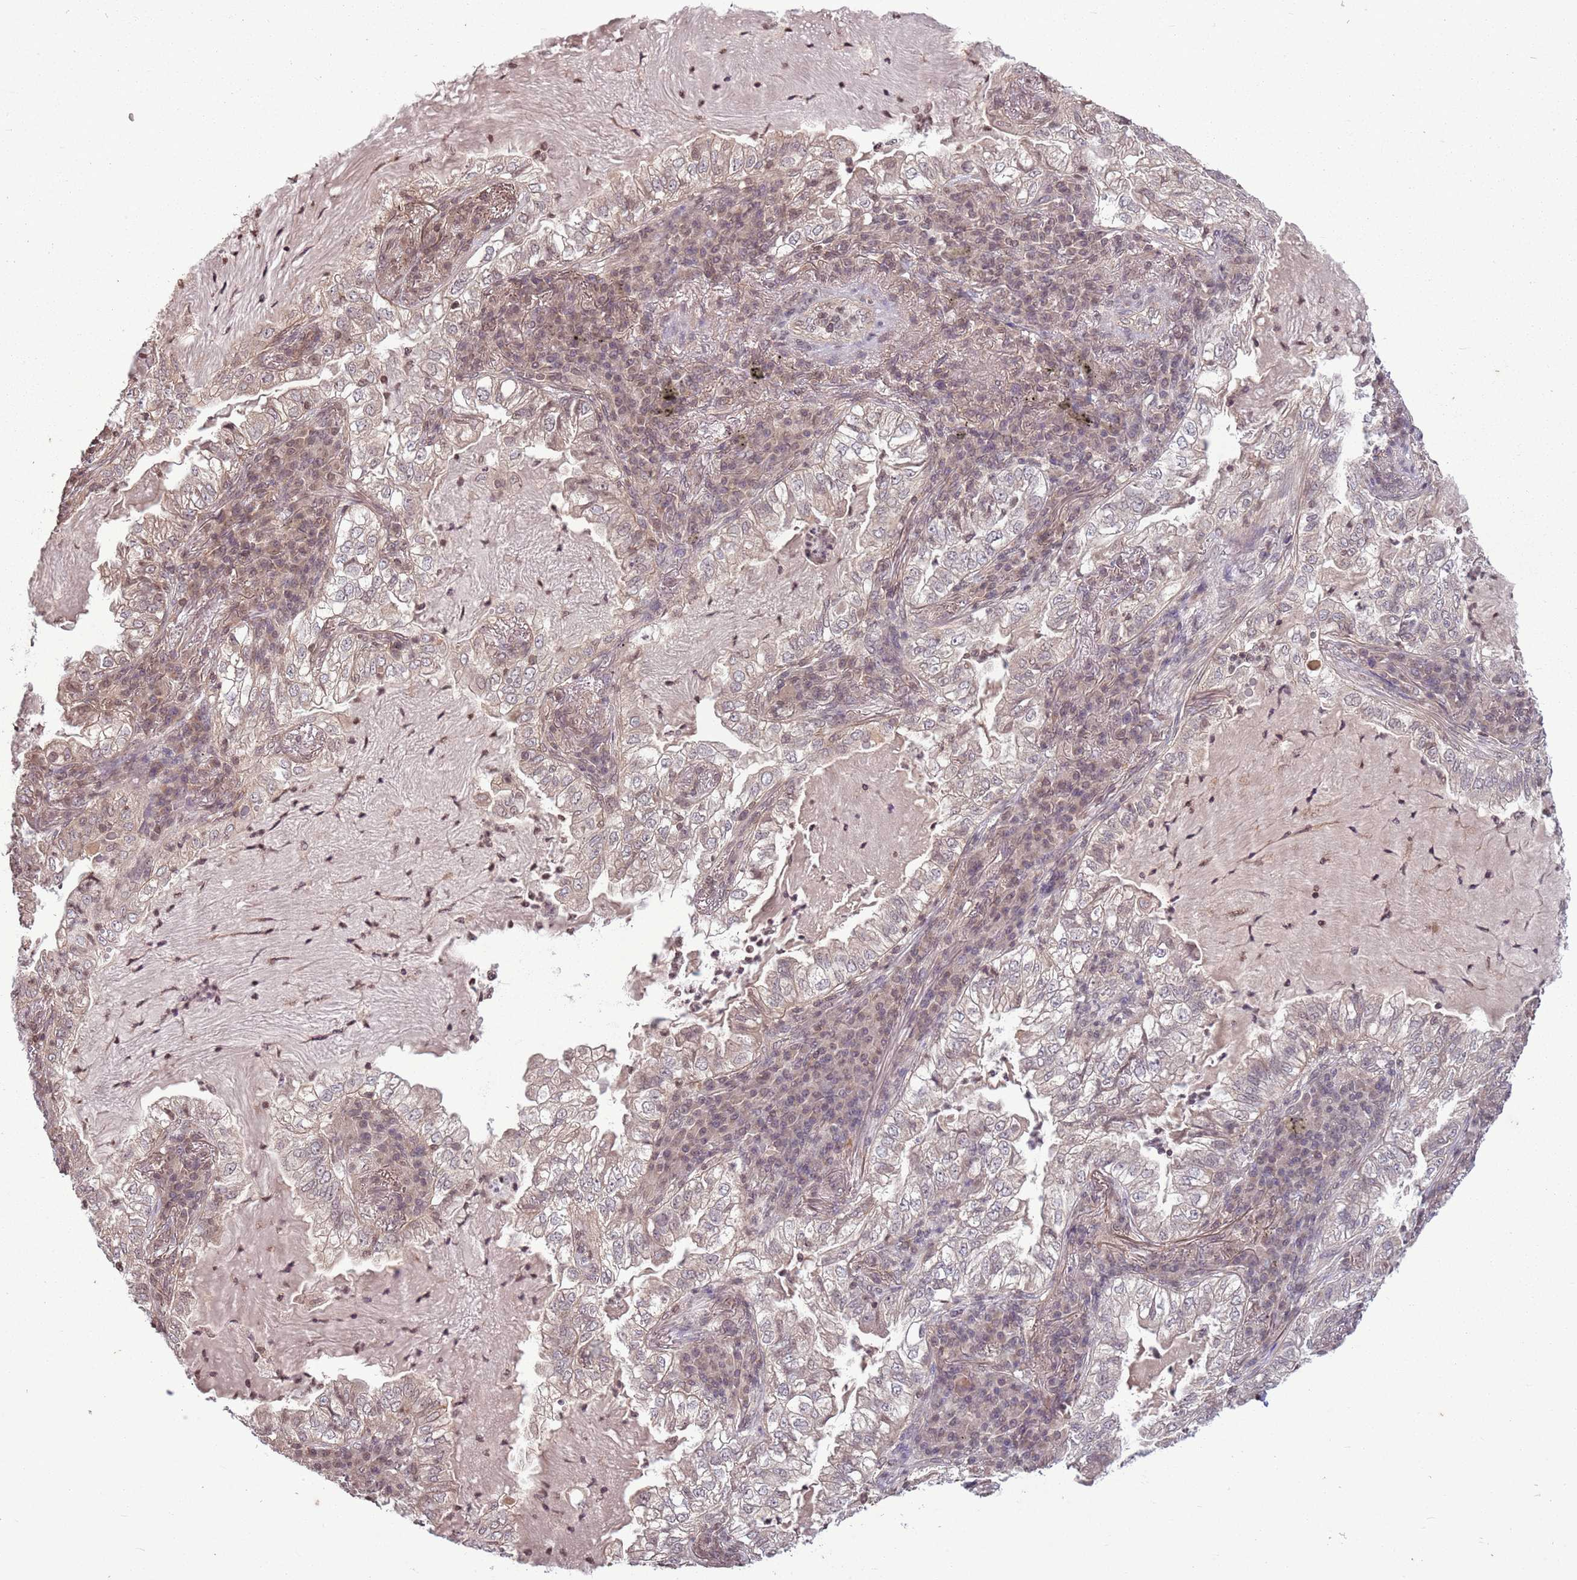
{"staining": {"intensity": "negative", "quantity": "none", "location": "none"}, "tissue": "lung cancer", "cell_type": "Tumor cells", "image_type": "cancer", "snomed": [{"axis": "morphology", "description": "Adenocarcinoma, NOS"}, {"axis": "topography", "description": "Lung"}], "caption": "This is an IHC histopathology image of adenocarcinoma (lung). There is no positivity in tumor cells.", "gene": "CAPN9", "patient": {"sex": "female", "age": 73}}